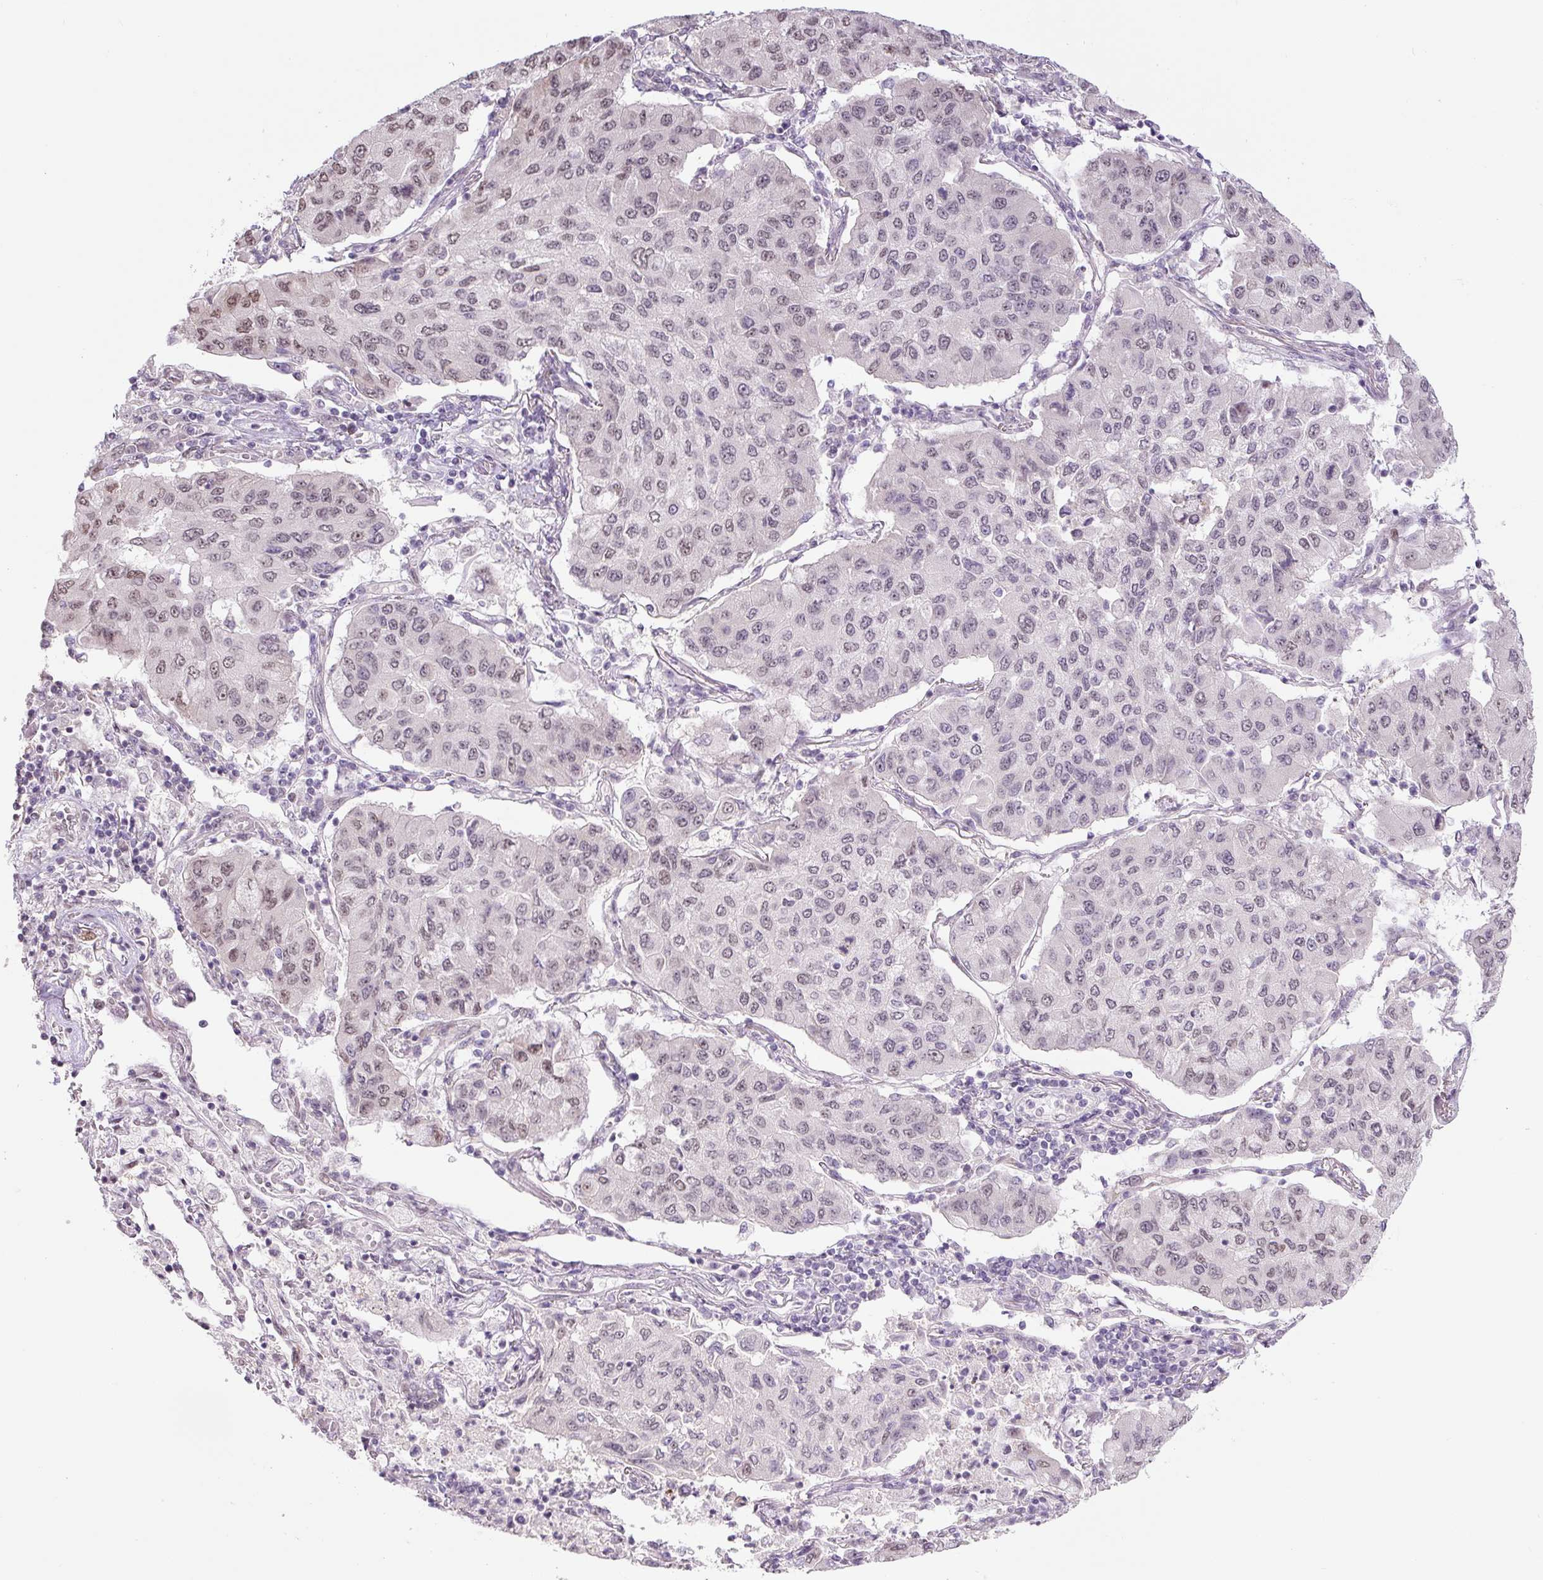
{"staining": {"intensity": "moderate", "quantity": "25%-75%", "location": "nuclear"}, "tissue": "lung cancer", "cell_type": "Tumor cells", "image_type": "cancer", "snomed": [{"axis": "morphology", "description": "Squamous cell carcinoma, NOS"}, {"axis": "topography", "description": "Lung"}], "caption": "IHC of human lung squamous cell carcinoma reveals medium levels of moderate nuclear positivity in about 25%-75% of tumor cells.", "gene": "TCFL5", "patient": {"sex": "male", "age": 74}}